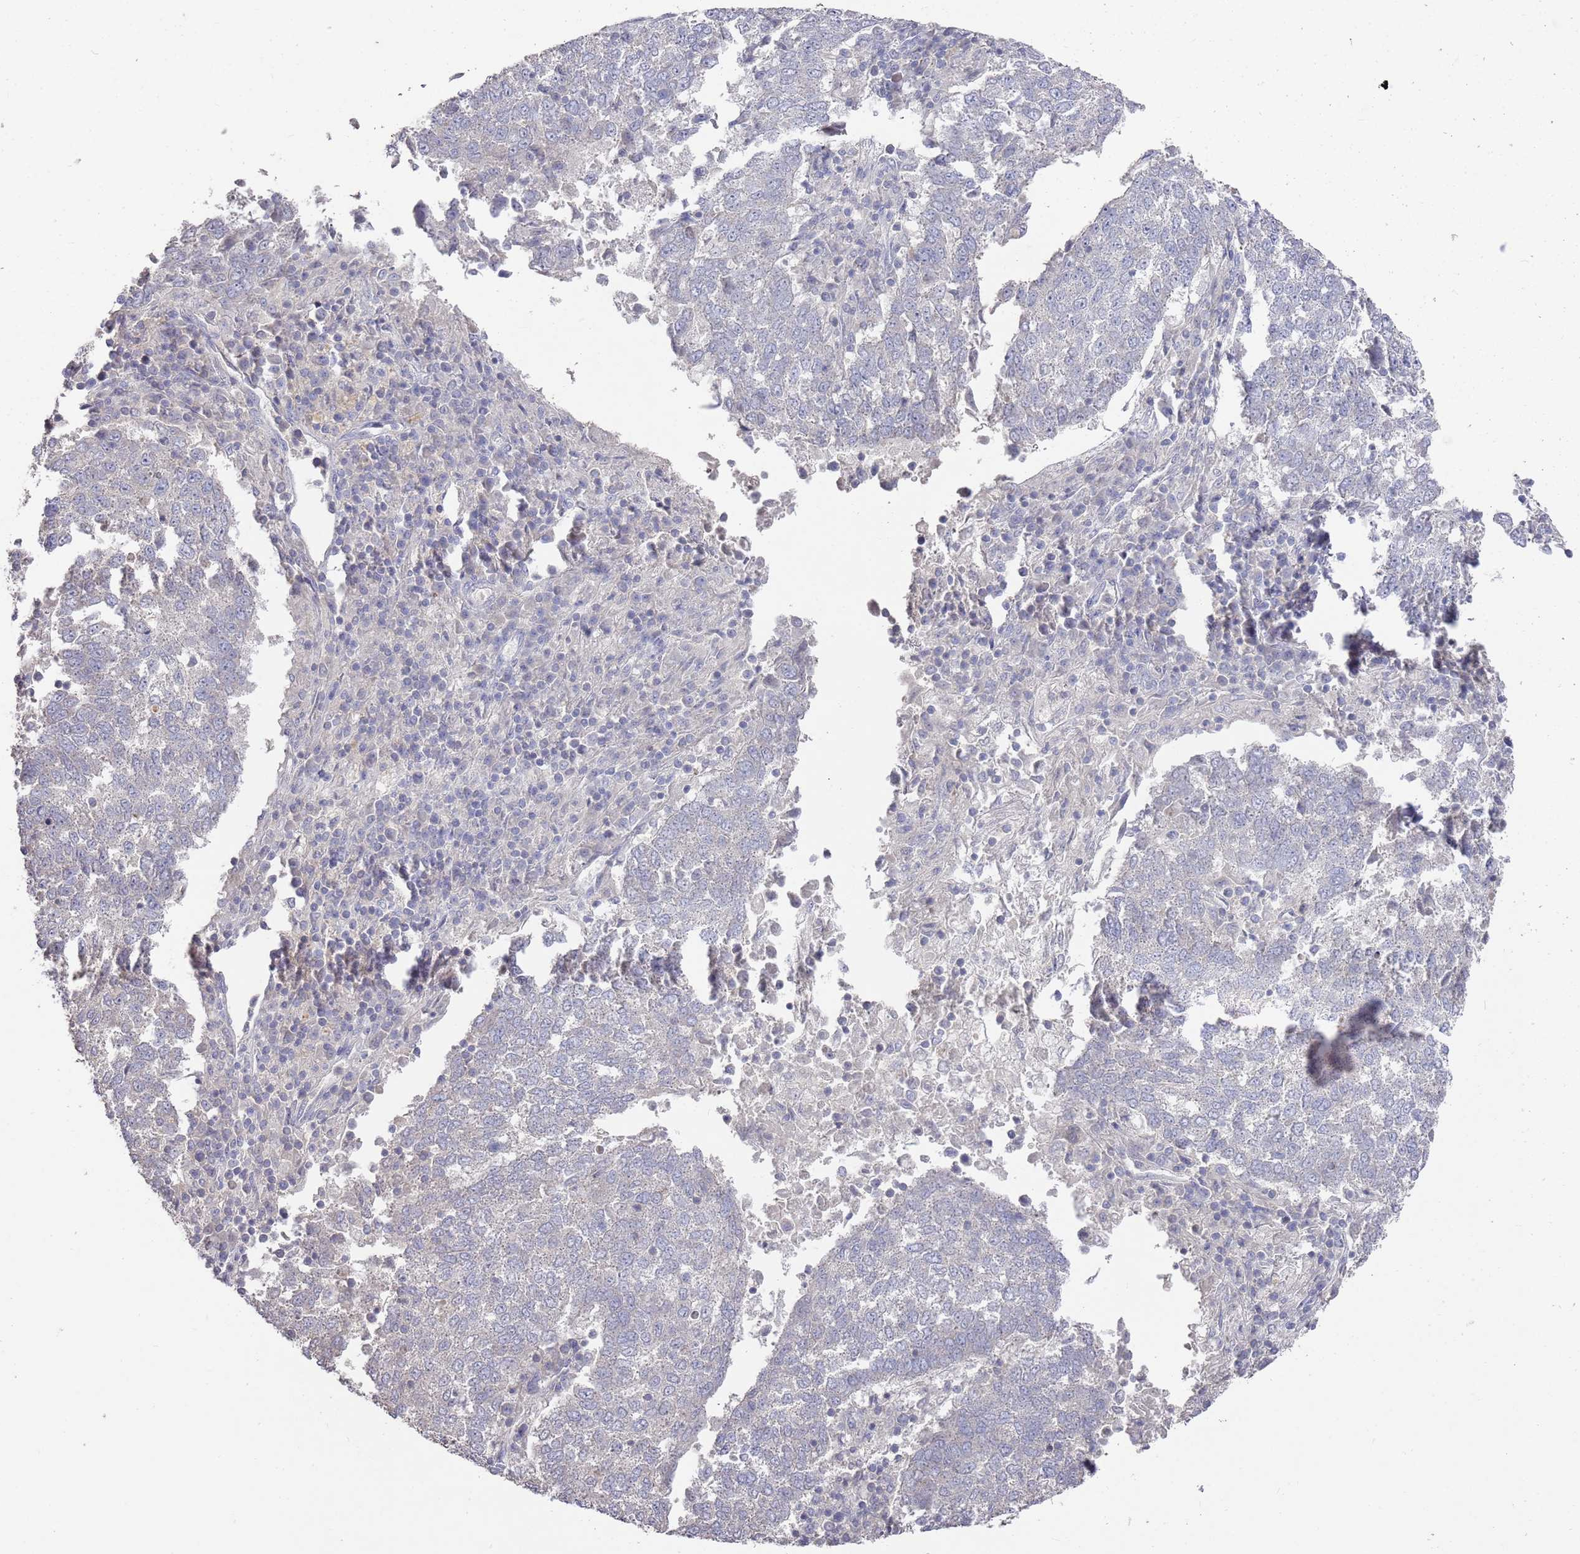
{"staining": {"intensity": "negative", "quantity": "none", "location": "none"}, "tissue": "lung cancer", "cell_type": "Tumor cells", "image_type": "cancer", "snomed": [{"axis": "morphology", "description": "Squamous cell carcinoma, NOS"}, {"axis": "topography", "description": "Lung"}], "caption": "Micrograph shows no protein staining in tumor cells of lung squamous cell carcinoma tissue.", "gene": "LACC1", "patient": {"sex": "male", "age": 73}}